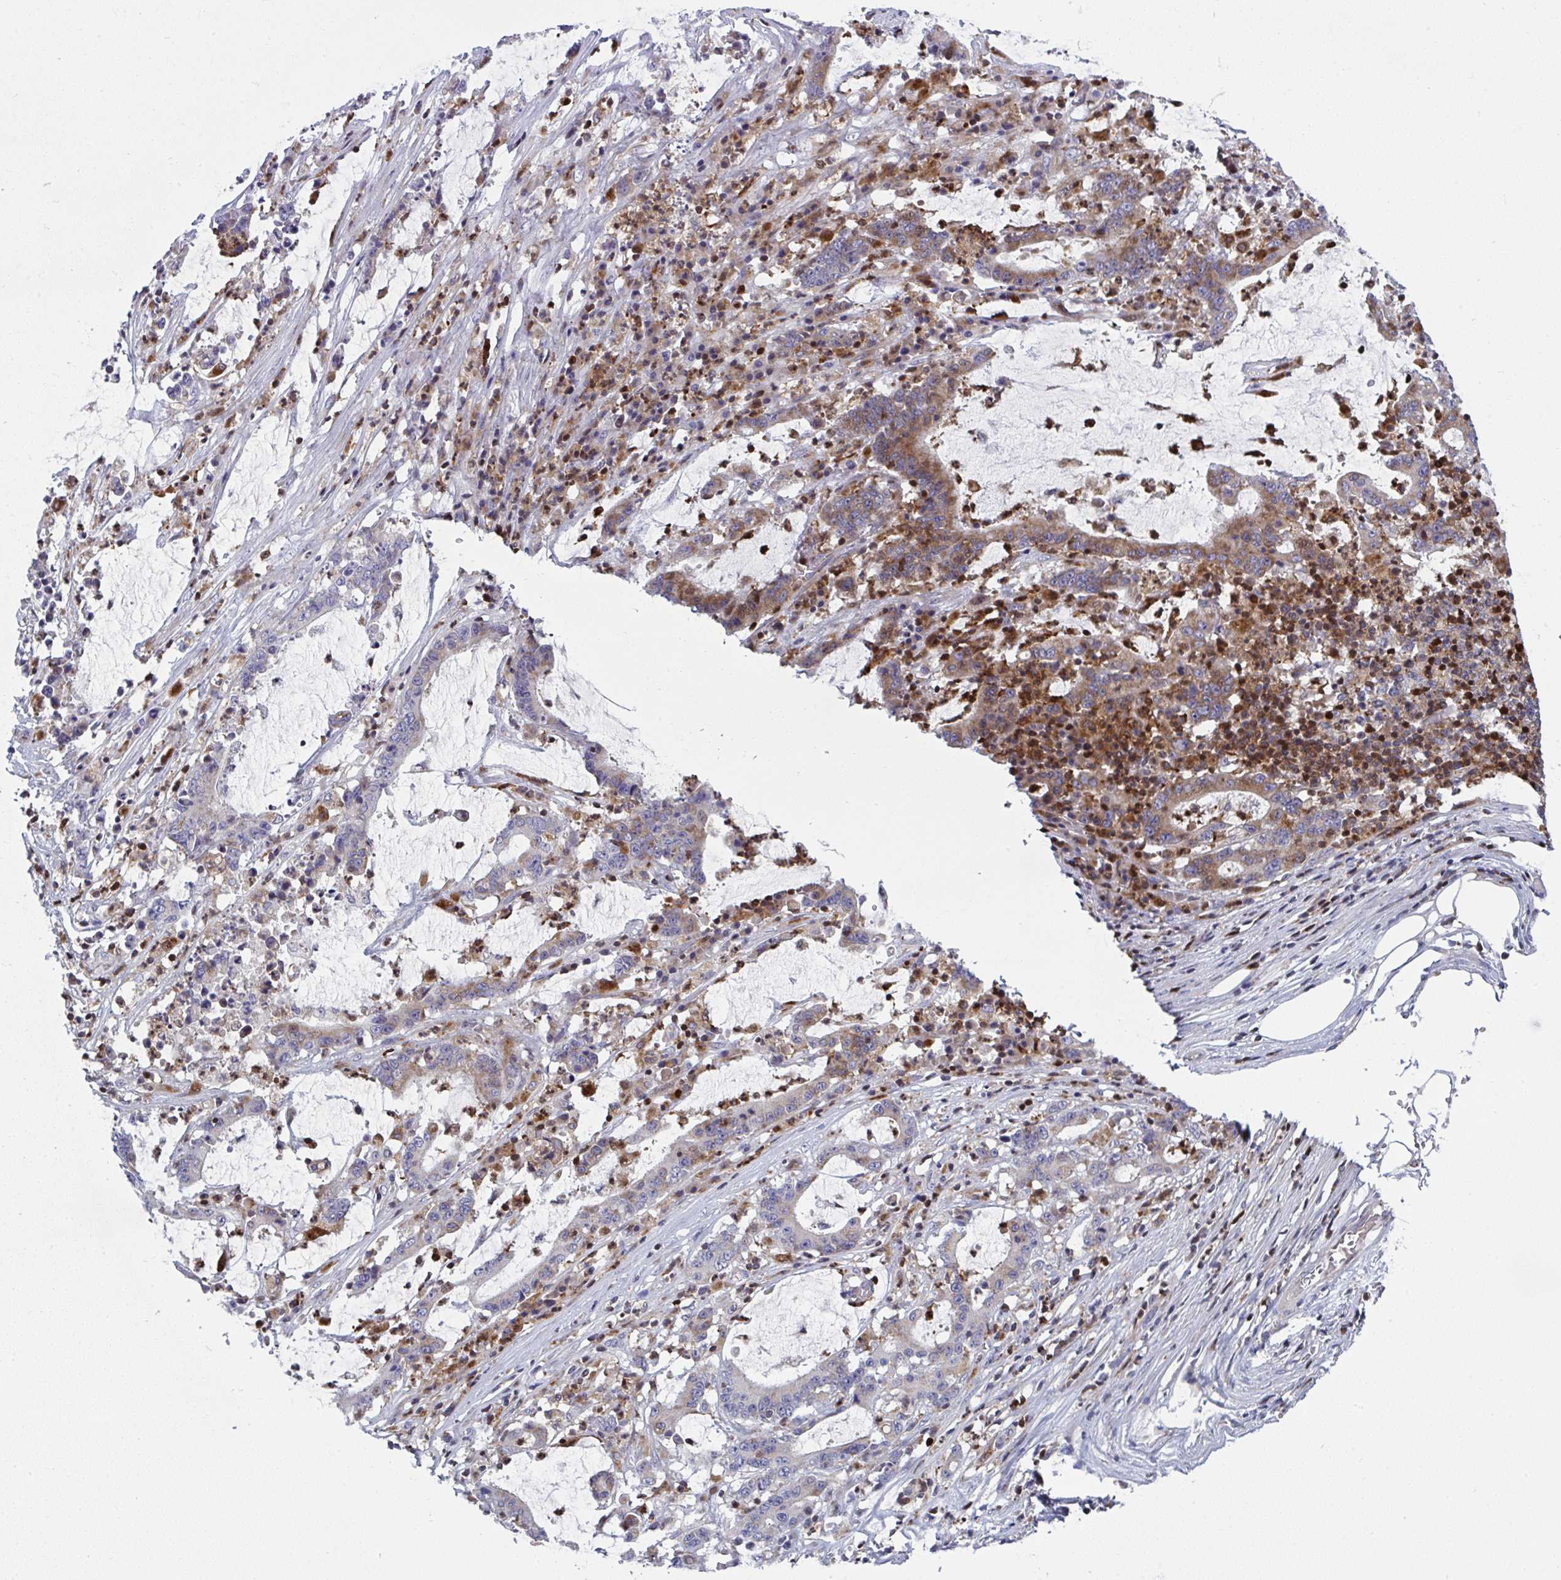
{"staining": {"intensity": "moderate", "quantity": "<25%", "location": "cytoplasmic/membranous"}, "tissue": "stomach cancer", "cell_type": "Tumor cells", "image_type": "cancer", "snomed": [{"axis": "morphology", "description": "Adenocarcinoma, NOS"}, {"axis": "topography", "description": "Stomach, upper"}], "caption": "Protein staining by immunohistochemistry (IHC) demonstrates moderate cytoplasmic/membranous expression in approximately <25% of tumor cells in stomach adenocarcinoma. The staining was performed using DAB (3,3'-diaminobenzidine), with brown indicating positive protein expression. Nuclei are stained blue with hematoxylin.", "gene": "AOC2", "patient": {"sex": "male", "age": 68}}